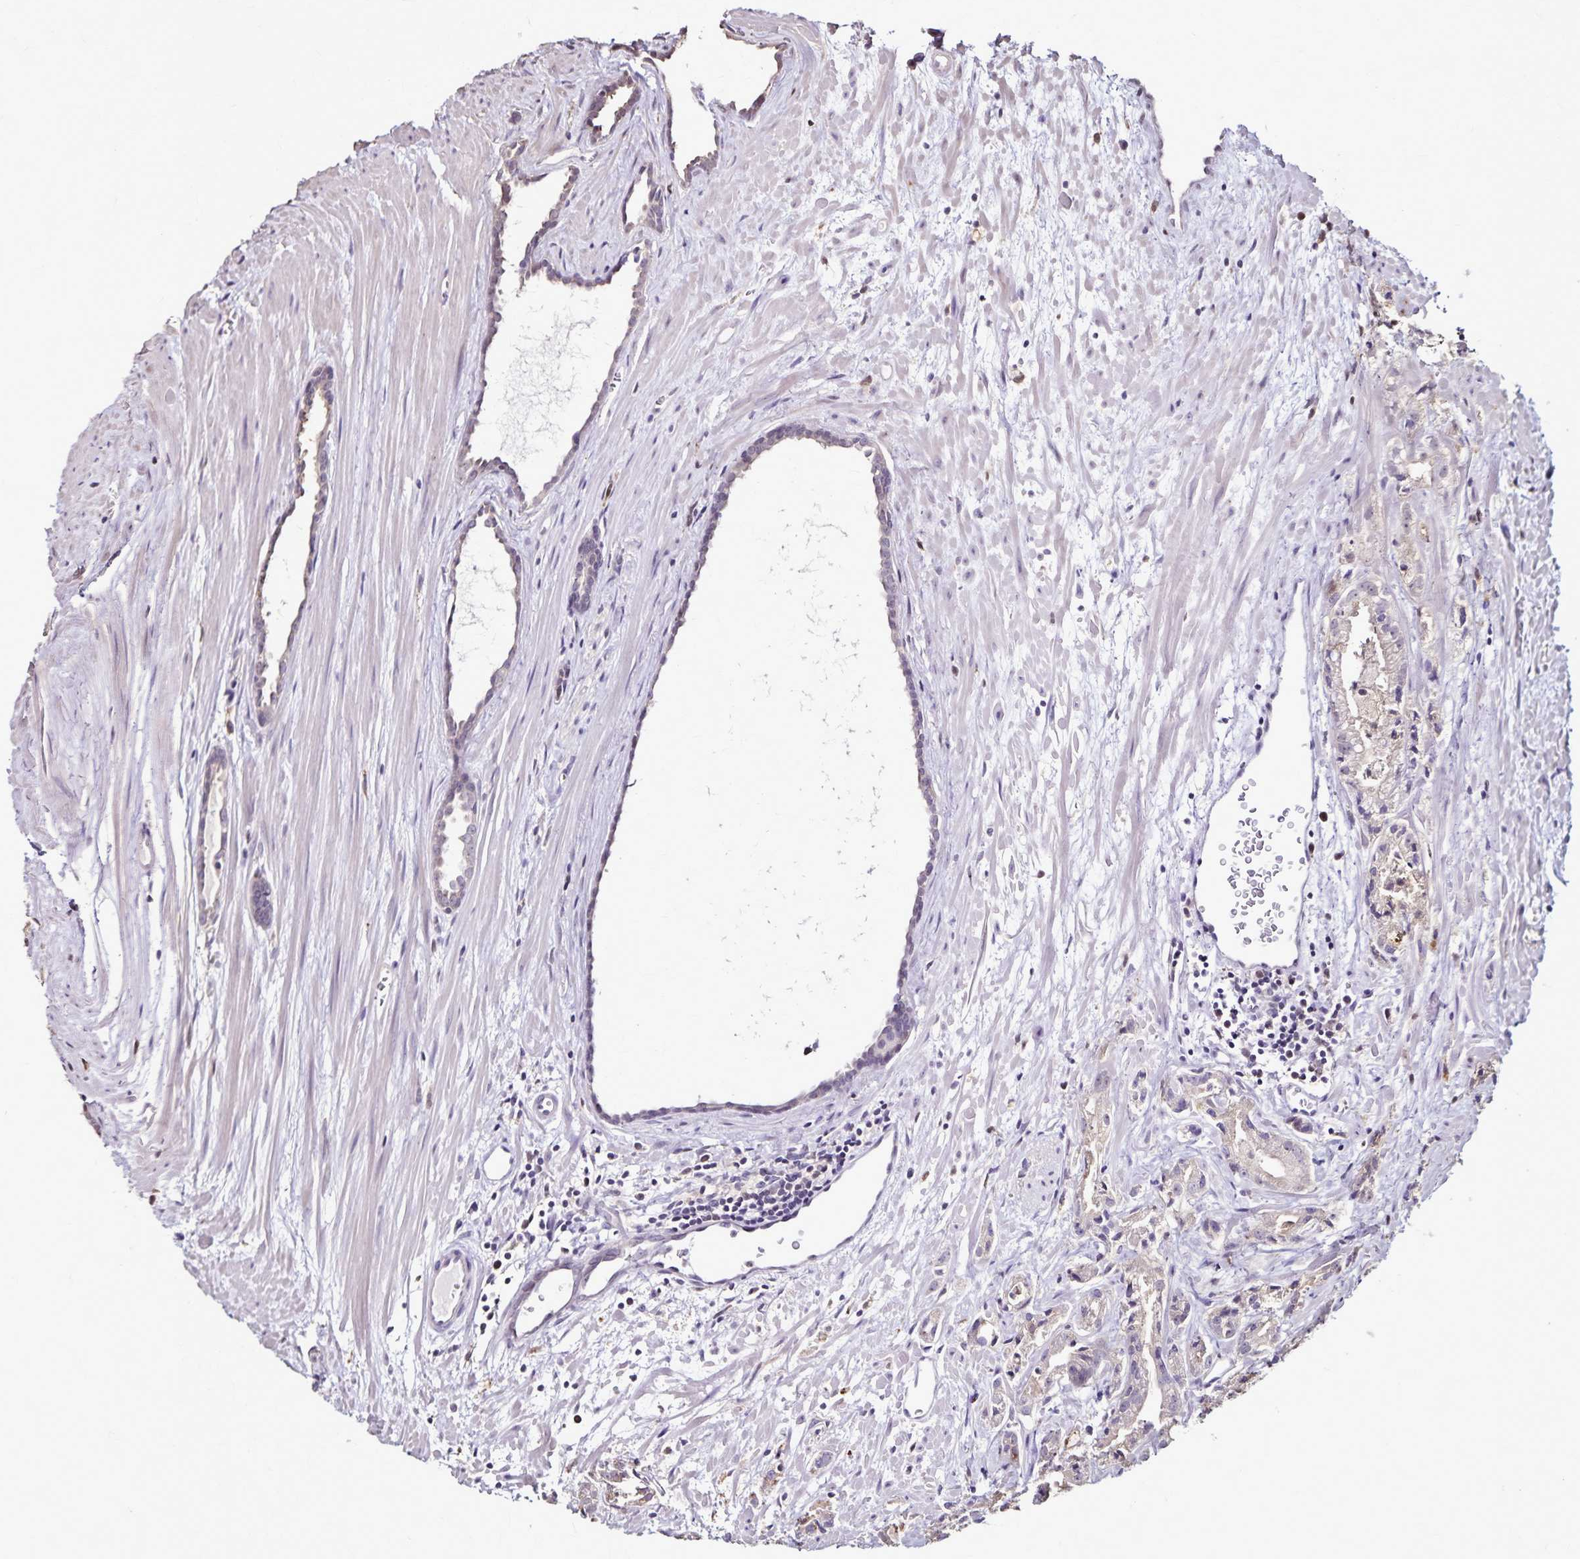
{"staining": {"intensity": "weak", "quantity": "<25%", "location": "cytoplasmic/membranous"}, "tissue": "prostate cancer", "cell_type": "Tumor cells", "image_type": "cancer", "snomed": [{"axis": "morphology", "description": "Adenocarcinoma, High grade"}, {"axis": "topography", "description": "Prostate"}], "caption": "Immunohistochemistry photomicrograph of neoplastic tissue: prostate high-grade adenocarcinoma stained with DAB reveals no significant protein staining in tumor cells. (DAB (3,3'-diaminobenzidine) IHC, high magnification).", "gene": "CHMP1B", "patient": {"sex": "male", "age": 68}}